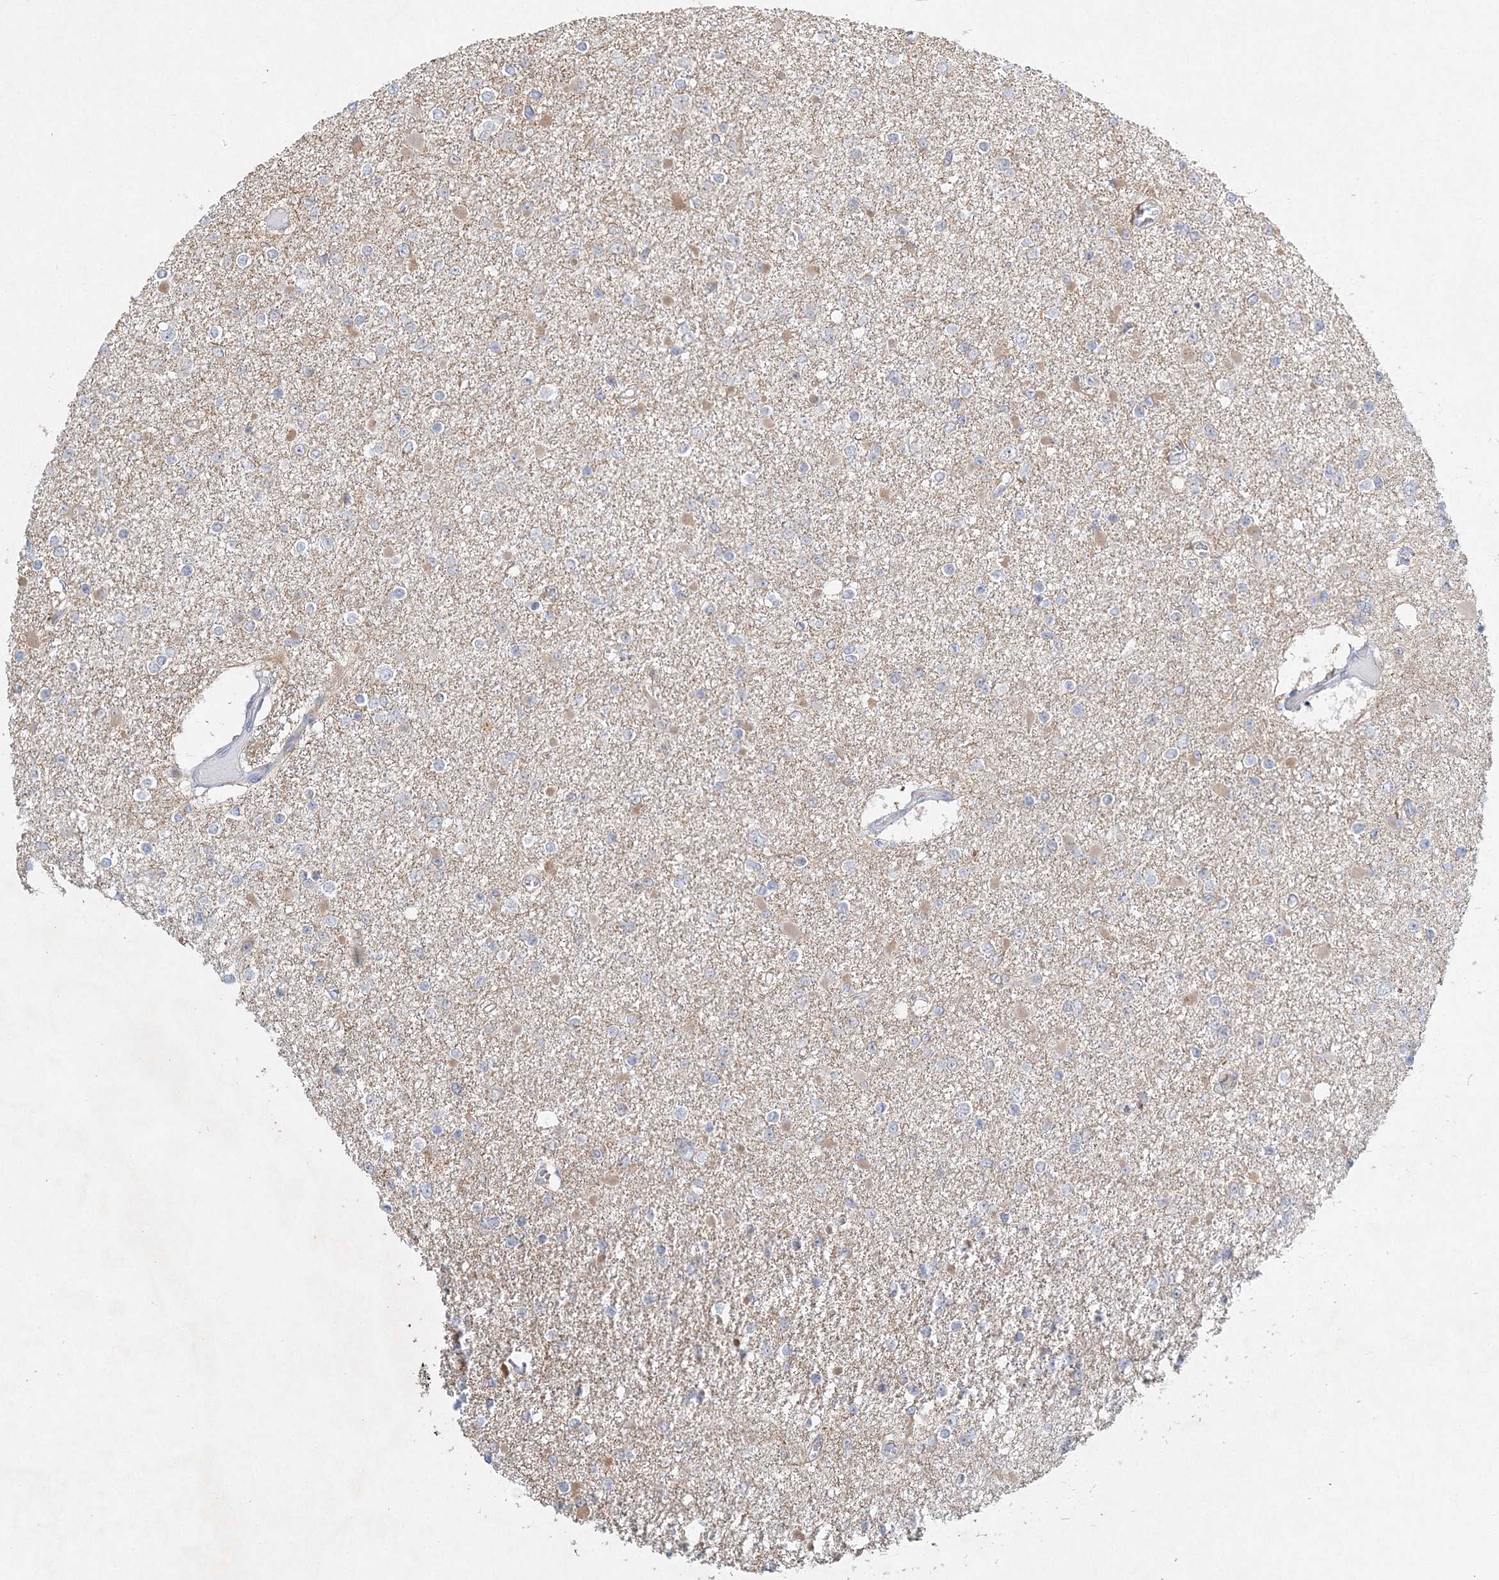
{"staining": {"intensity": "negative", "quantity": "none", "location": "none"}, "tissue": "glioma", "cell_type": "Tumor cells", "image_type": "cancer", "snomed": [{"axis": "morphology", "description": "Glioma, malignant, Low grade"}, {"axis": "topography", "description": "Brain"}], "caption": "The immunohistochemistry (IHC) histopathology image has no significant staining in tumor cells of malignant glioma (low-grade) tissue. (DAB IHC, high magnification).", "gene": "MAT2B", "patient": {"sex": "female", "age": 22}}